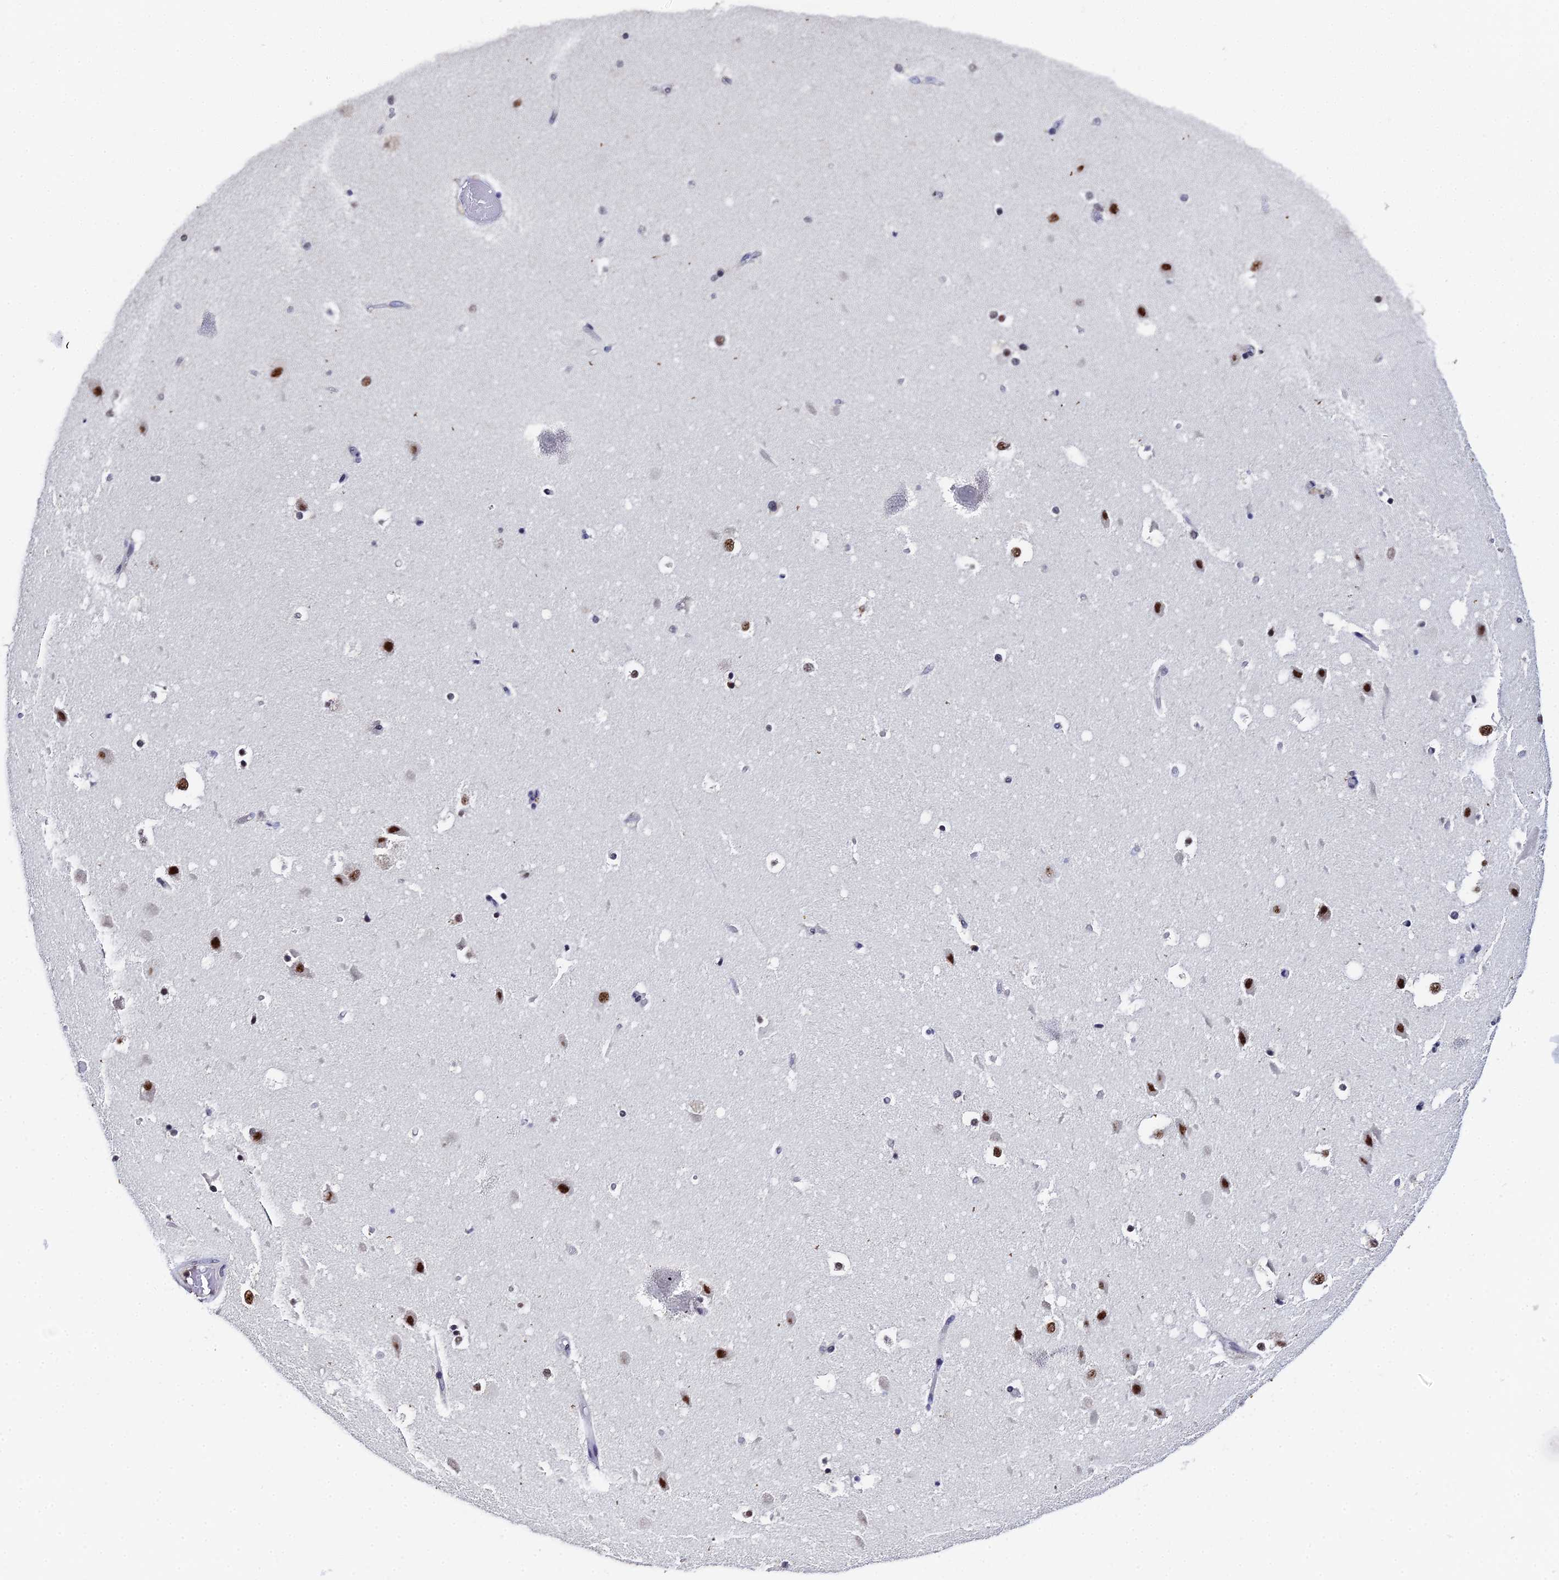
{"staining": {"intensity": "moderate", "quantity": "<25%", "location": "nuclear"}, "tissue": "hippocampus", "cell_type": "Glial cells", "image_type": "normal", "snomed": [{"axis": "morphology", "description": "Normal tissue, NOS"}, {"axis": "topography", "description": "Hippocampus"}], "caption": "The immunohistochemical stain highlights moderate nuclear positivity in glial cells of unremarkable hippocampus. The staining was performed using DAB (3,3'-diaminobenzidine) to visualize the protein expression in brown, while the nuclei were stained in blue with hematoxylin (Magnification: 20x).", "gene": "MAGOHB", "patient": {"sex": "female", "age": 52}}